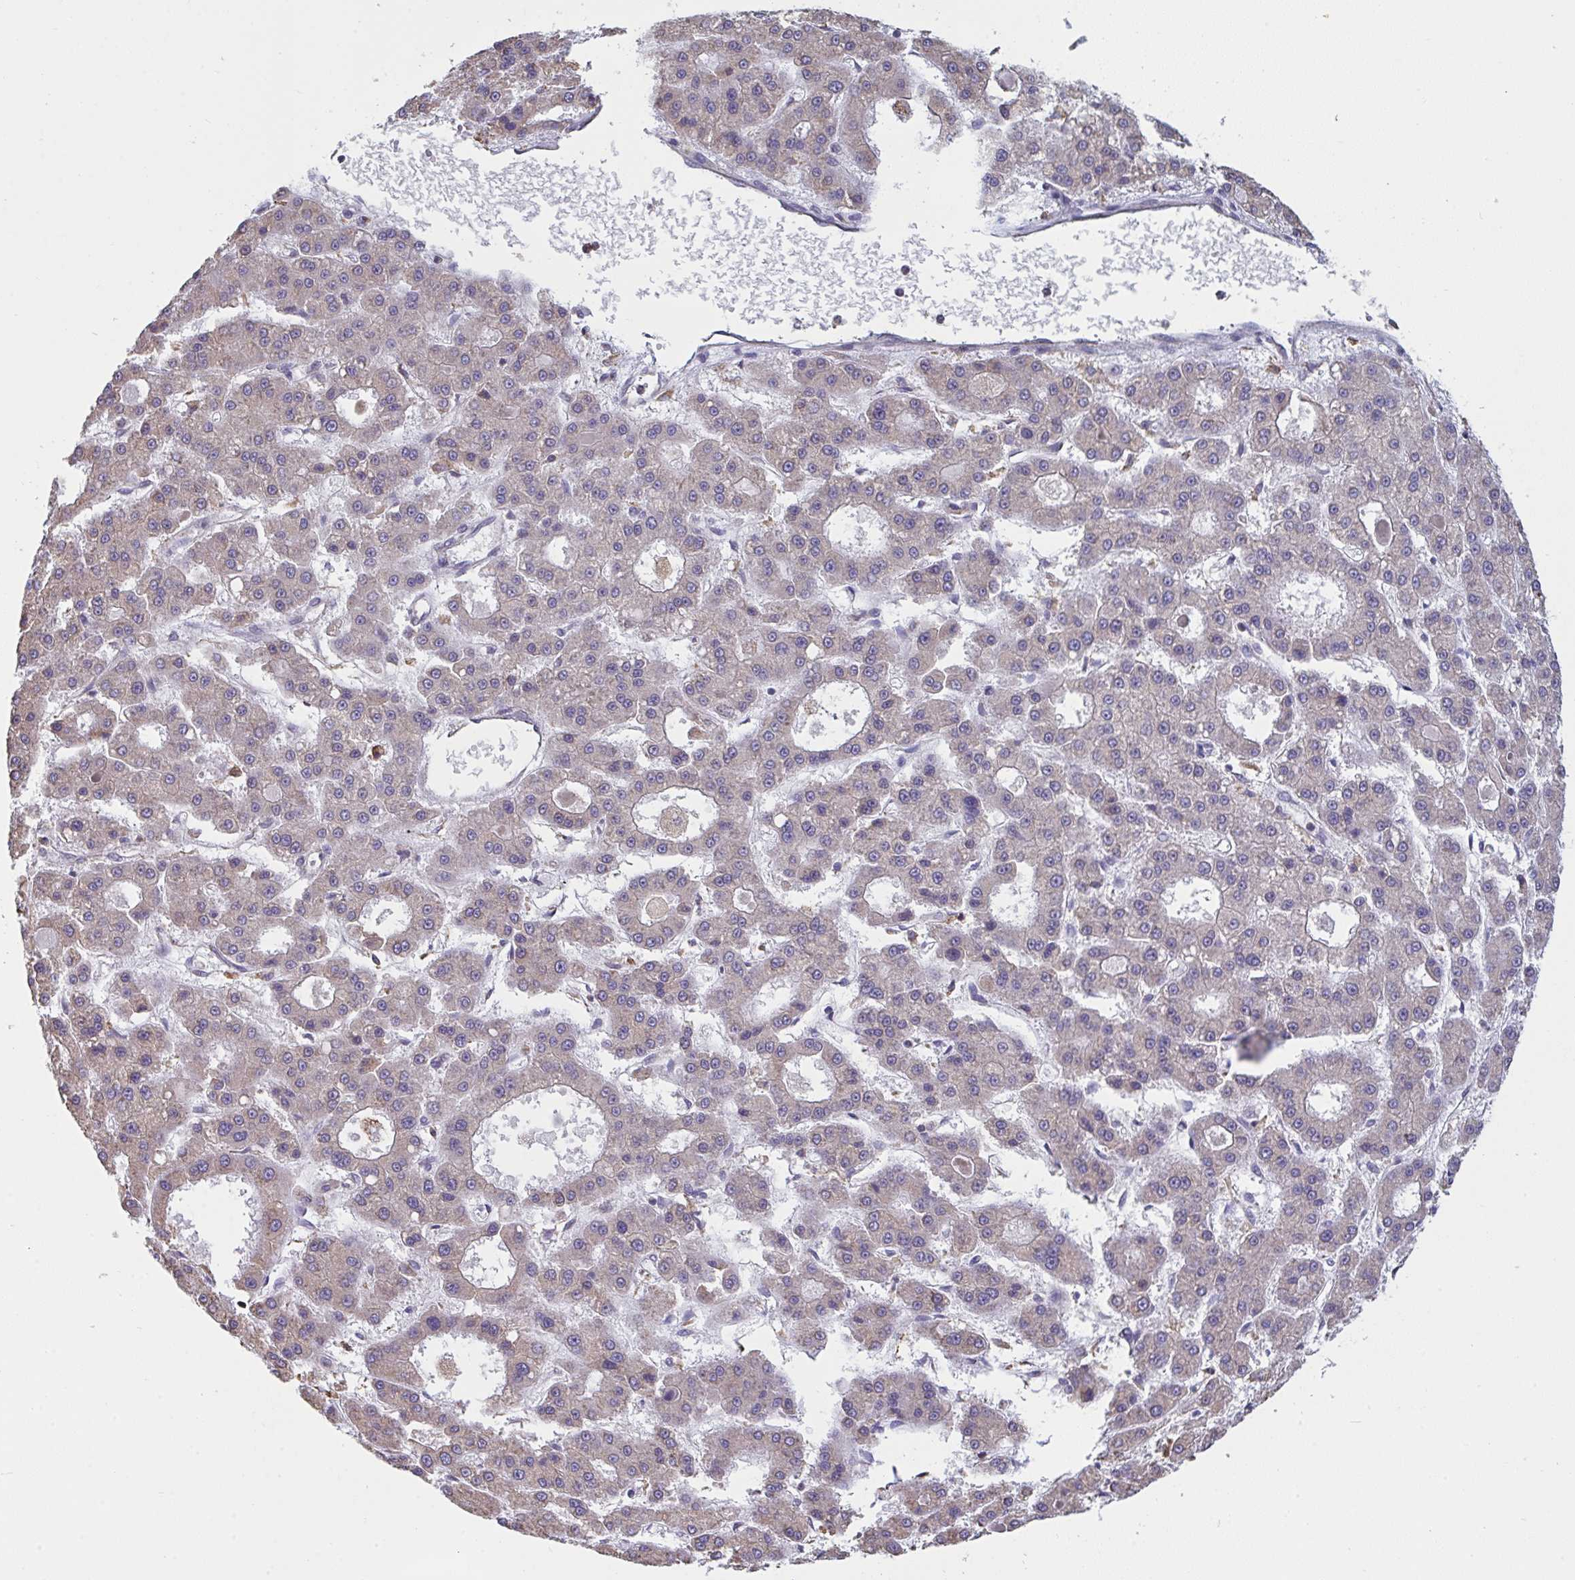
{"staining": {"intensity": "negative", "quantity": "none", "location": "none"}, "tissue": "liver cancer", "cell_type": "Tumor cells", "image_type": "cancer", "snomed": [{"axis": "morphology", "description": "Carcinoma, Hepatocellular, NOS"}, {"axis": "topography", "description": "Liver"}], "caption": "This is an IHC image of liver cancer. There is no staining in tumor cells.", "gene": "MYMK", "patient": {"sex": "male", "age": 70}}